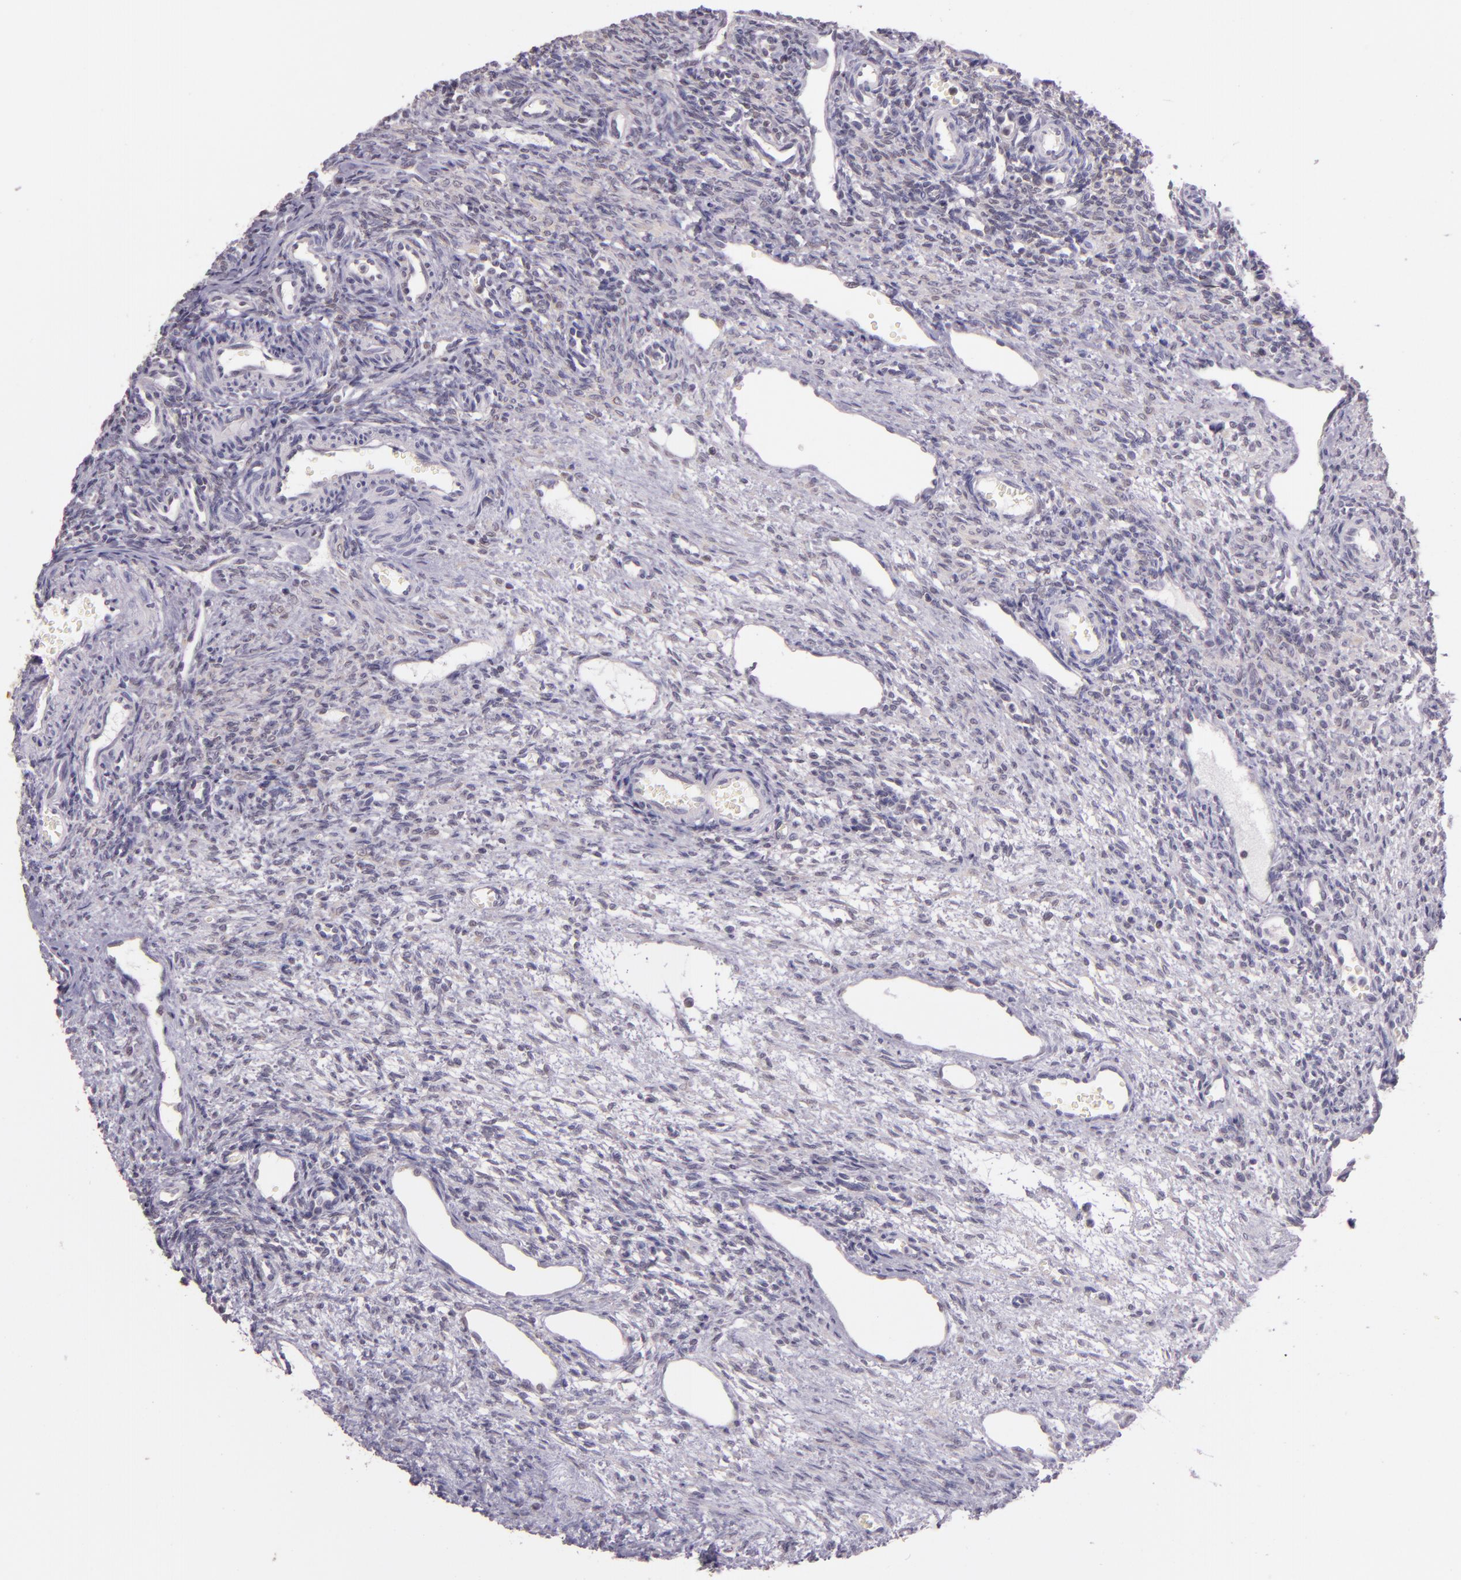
{"staining": {"intensity": "negative", "quantity": "none", "location": "none"}, "tissue": "ovary", "cell_type": "Ovarian stroma cells", "image_type": "normal", "snomed": [{"axis": "morphology", "description": "Normal tissue, NOS"}, {"axis": "topography", "description": "Ovary"}], "caption": "This is a histopathology image of IHC staining of benign ovary, which shows no positivity in ovarian stroma cells. The staining is performed using DAB (3,3'-diaminobenzidine) brown chromogen with nuclei counter-stained in using hematoxylin.", "gene": "HSPA8", "patient": {"sex": "female", "age": 33}}